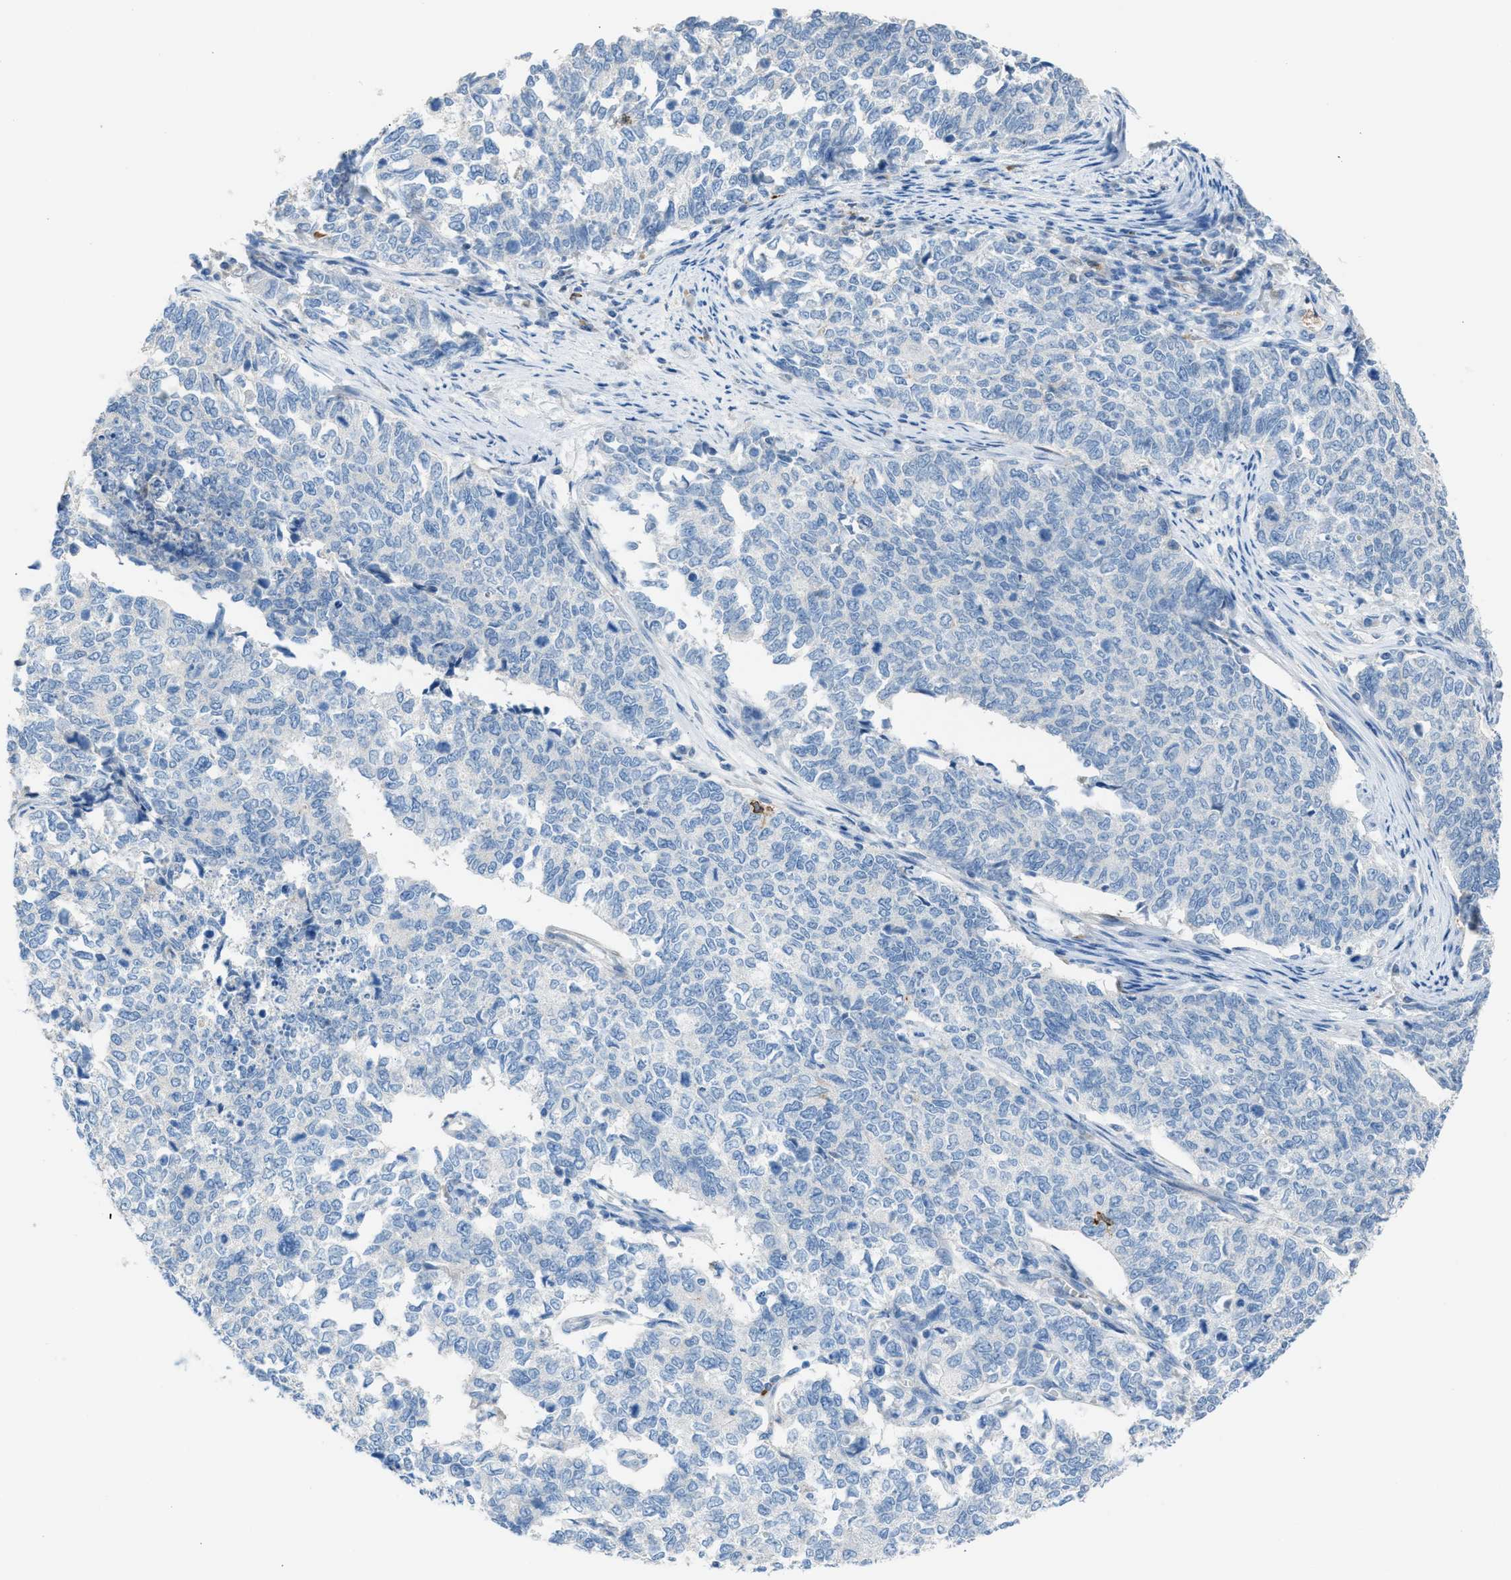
{"staining": {"intensity": "negative", "quantity": "none", "location": "none"}, "tissue": "cervical cancer", "cell_type": "Tumor cells", "image_type": "cancer", "snomed": [{"axis": "morphology", "description": "Squamous cell carcinoma, NOS"}, {"axis": "topography", "description": "Cervix"}], "caption": "Tumor cells show no significant protein staining in squamous cell carcinoma (cervical). The staining was performed using DAB (3,3'-diaminobenzidine) to visualize the protein expression in brown, while the nuclei were stained in blue with hematoxylin (Magnification: 20x).", "gene": "CLEC10A", "patient": {"sex": "female", "age": 63}}